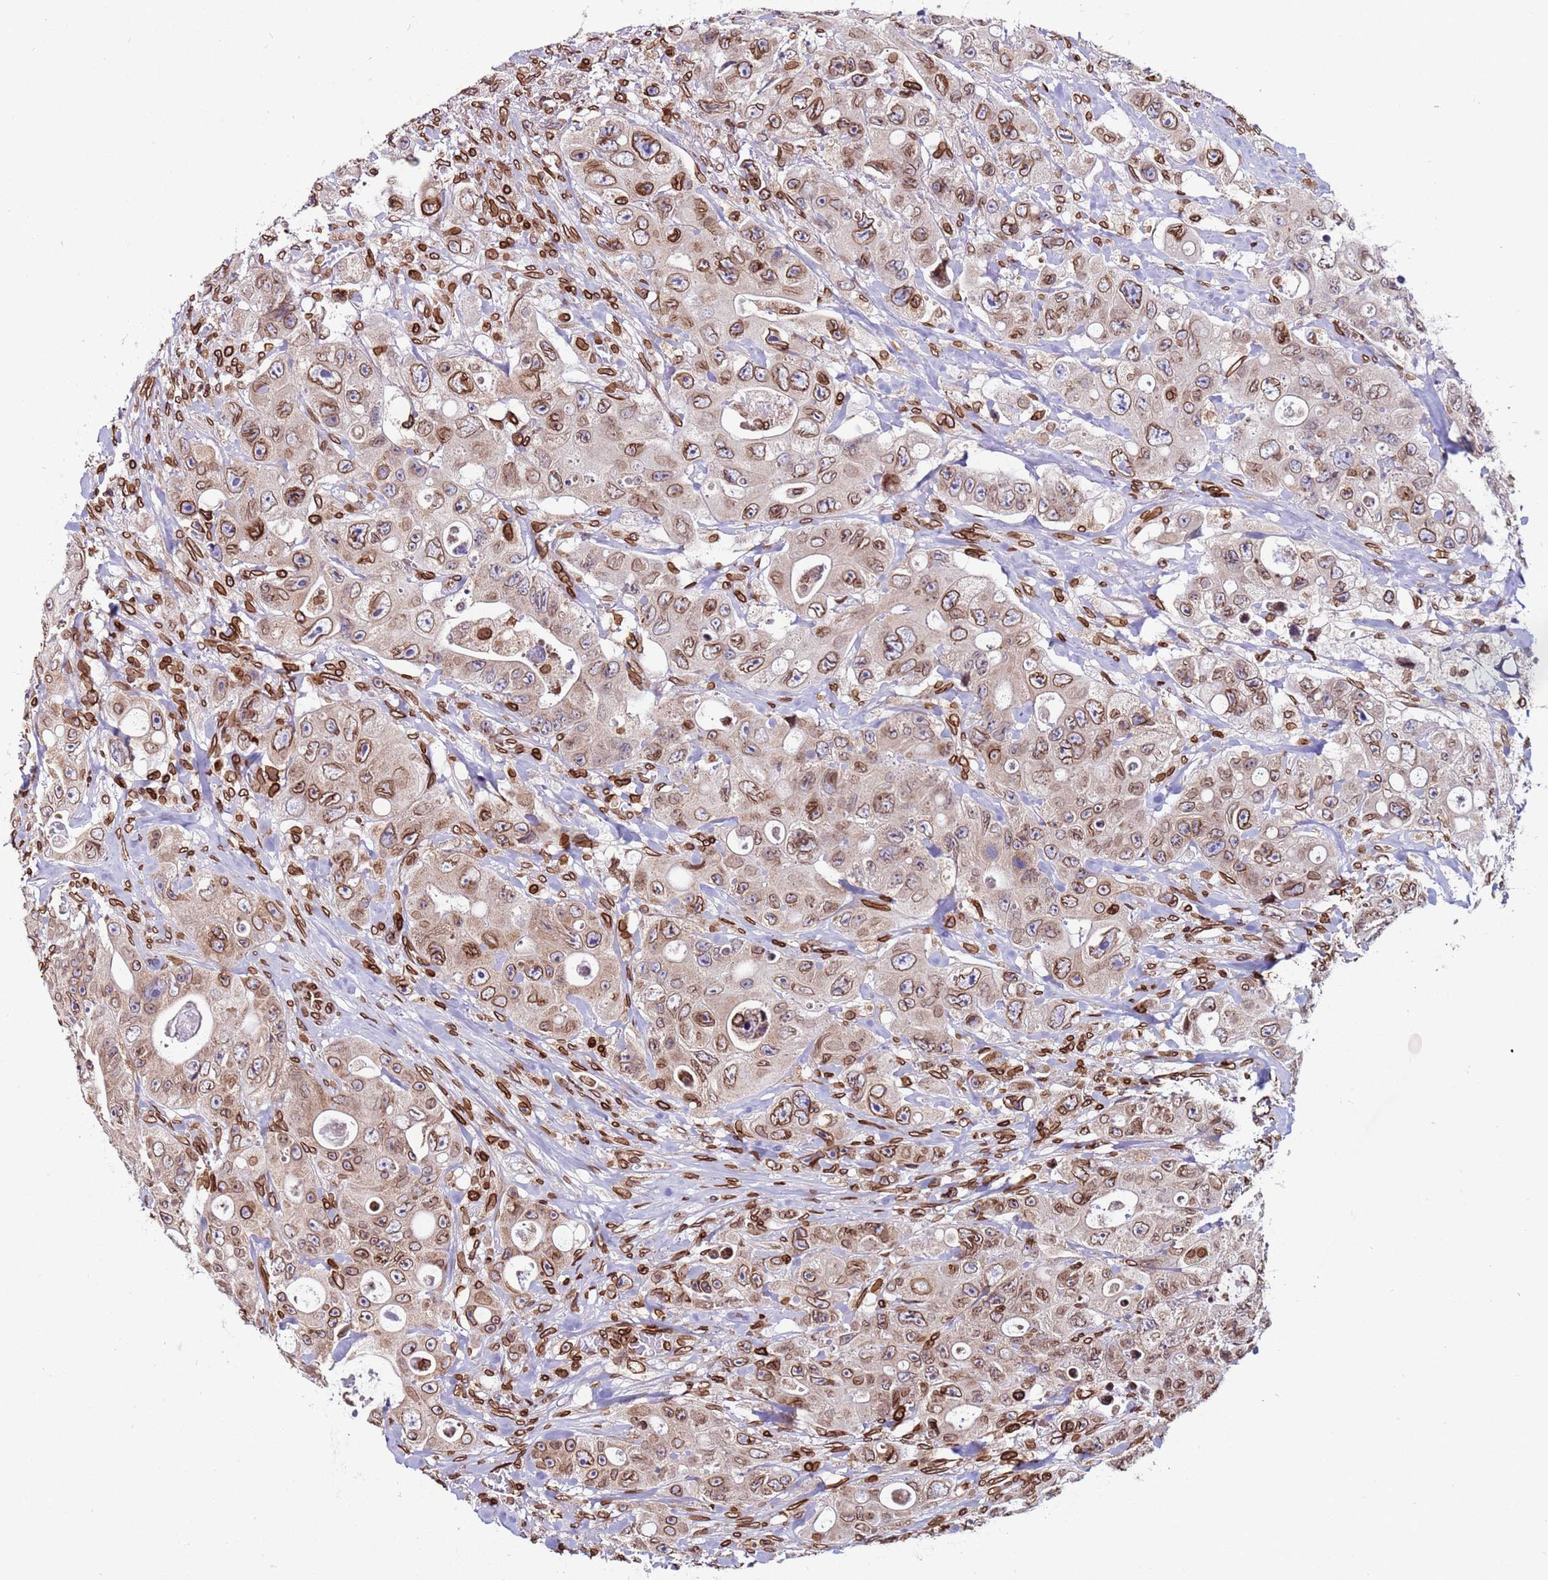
{"staining": {"intensity": "moderate", "quantity": ">75%", "location": "cytoplasmic/membranous,nuclear"}, "tissue": "colorectal cancer", "cell_type": "Tumor cells", "image_type": "cancer", "snomed": [{"axis": "morphology", "description": "Adenocarcinoma, NOS"}, {"axis": "topography", "description": "Colon"}], "caption": "This photomicrograph demonstrates immunohistochemistry staining of adenocarcinoma (colorectal), with medium moderate cytoplasmic/membranous and nuclear staining in approximately >75% of tumor cells.", "gene": "TOR1AIP1", "patient": {"sex": "female", "age": 46}}